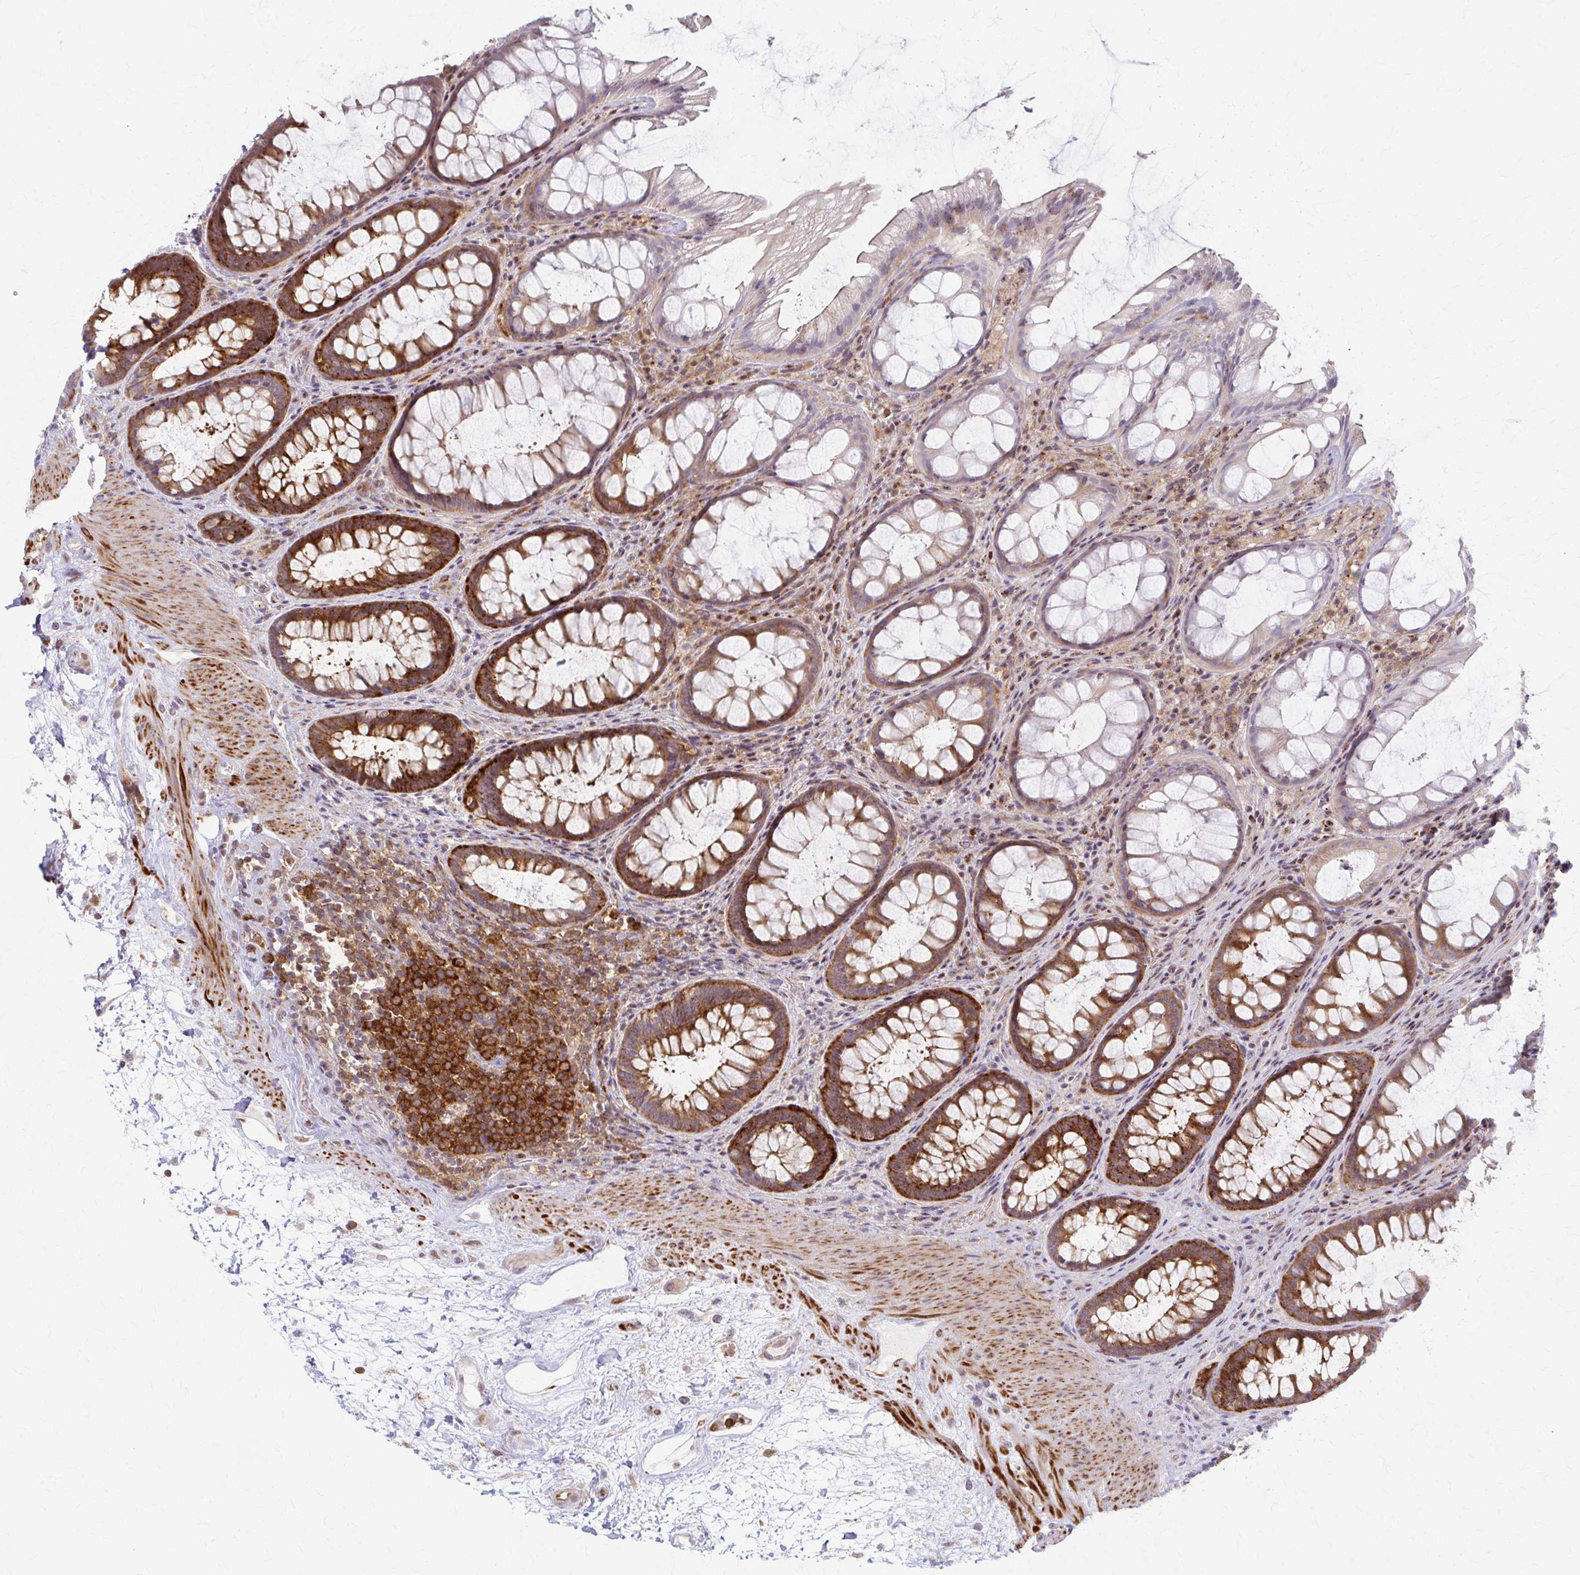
{"staining": {"intensity": "strong", "quantity": "25%-75%", "location": "cytoplasmic/membranous"}, "tissue": "rectum", "cell_type": "Glandular cells", "image_type": "normal", "snomed": [{"axis": "morphology", "description": "Normal tissue, NOS"}, {"axis": "topography", "description": "Rectum"}], "caption": "Approximately 25%-75% of glandular cells in unremarkable human rectum demonstrate strong cytoplasmic/membranous protein expression as visualized by brown immunohistochemical staining.", "gene": "ARHGAP35", "patient": {"sex": "male", "age": 72}}